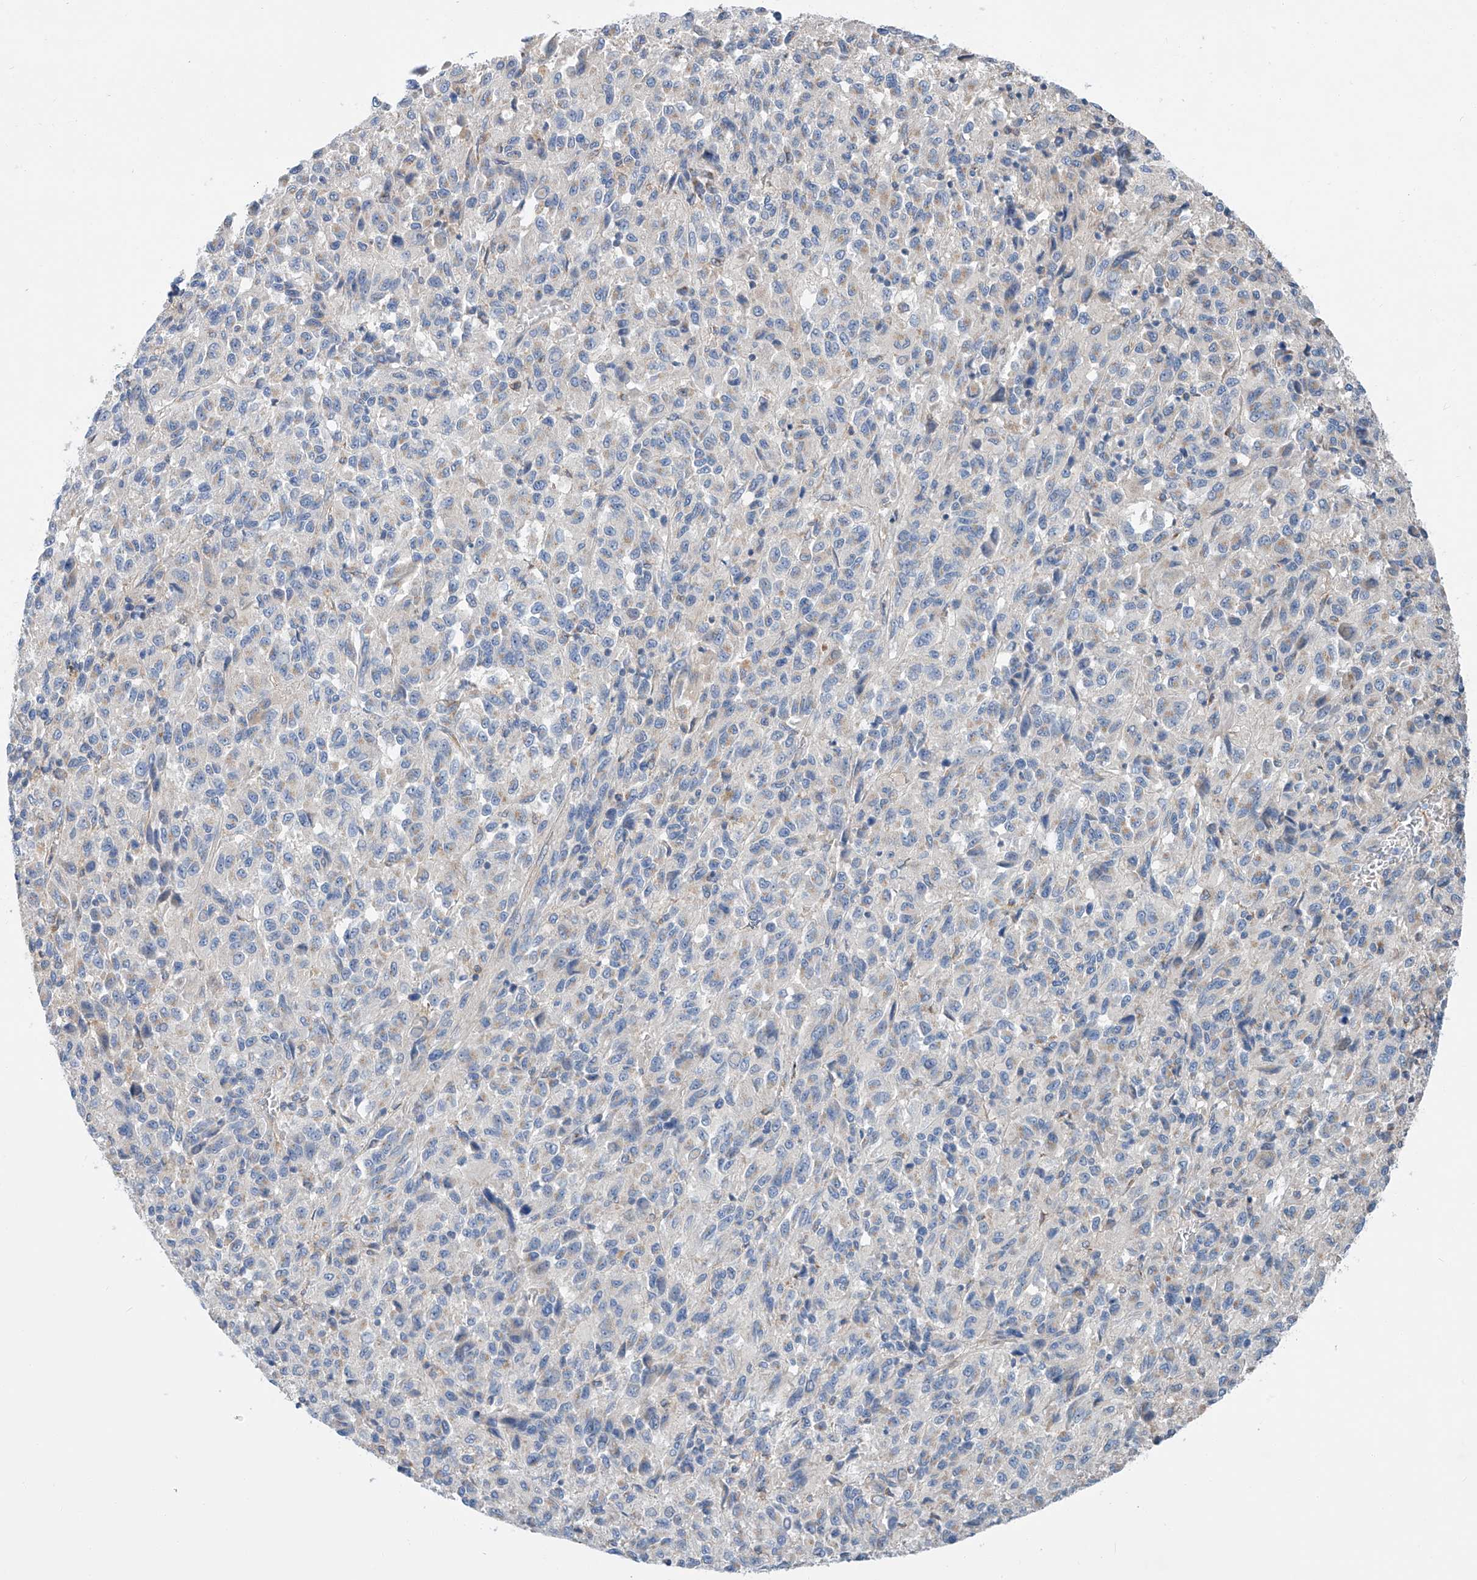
{"staining": {"intensity": "negative", "quantity": "none", "location": "none"}, "tissue": "melanoma", "cell_type": "Tumor cells", "image_type": "cancer", "snomed": [{"axis": "morphology", "description": "Malignant melanoma, Metastatic site"}, {"axis": "topography", "description": "Lung"}], "caption": "The IHC photomicrograph has no significant positivity in tumor cells of melanoma tissue.", "gene": "SLC22A7", "patient": {"sex": "male", "age": 64}}